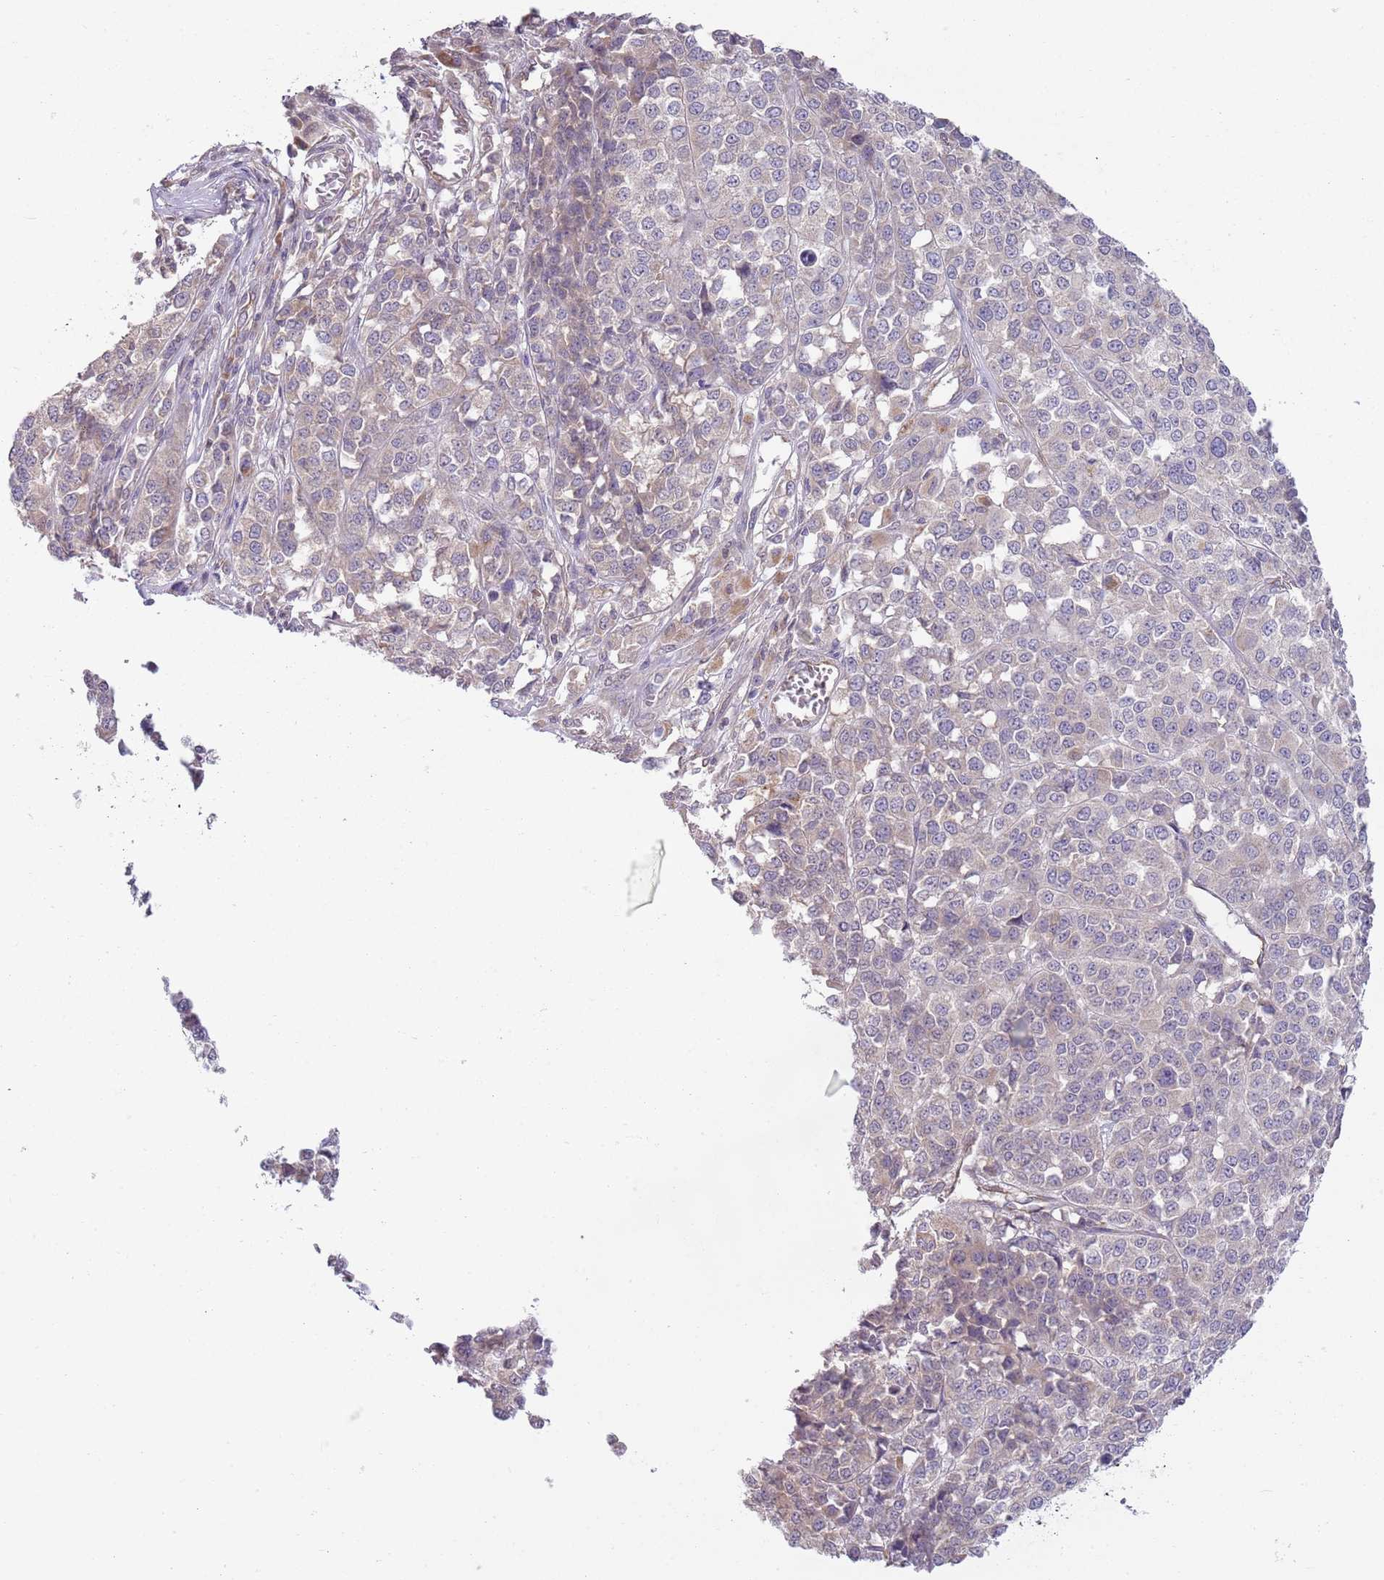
{"staining": {"intensity": "negative", "quantity": "none", "location": "none"}, "tissue": "melanoma", "cell_type": "Tumor cells", "image_type": "cancer", "snomed": [{"axis": "morphology", "description": "Malignant melanoma, Metastatic site"}, {"axis": "topography", "description": "Lymph node"}], "caption": "This micrograph is of malignant melanoma (metastatic site) stained with IHC to label a protein in brown with the nuclei are counter-stained blue. There is no staining in tumor cells.", "gene": "SKOR2", "patient": {"sex": "male", "age": 44}}